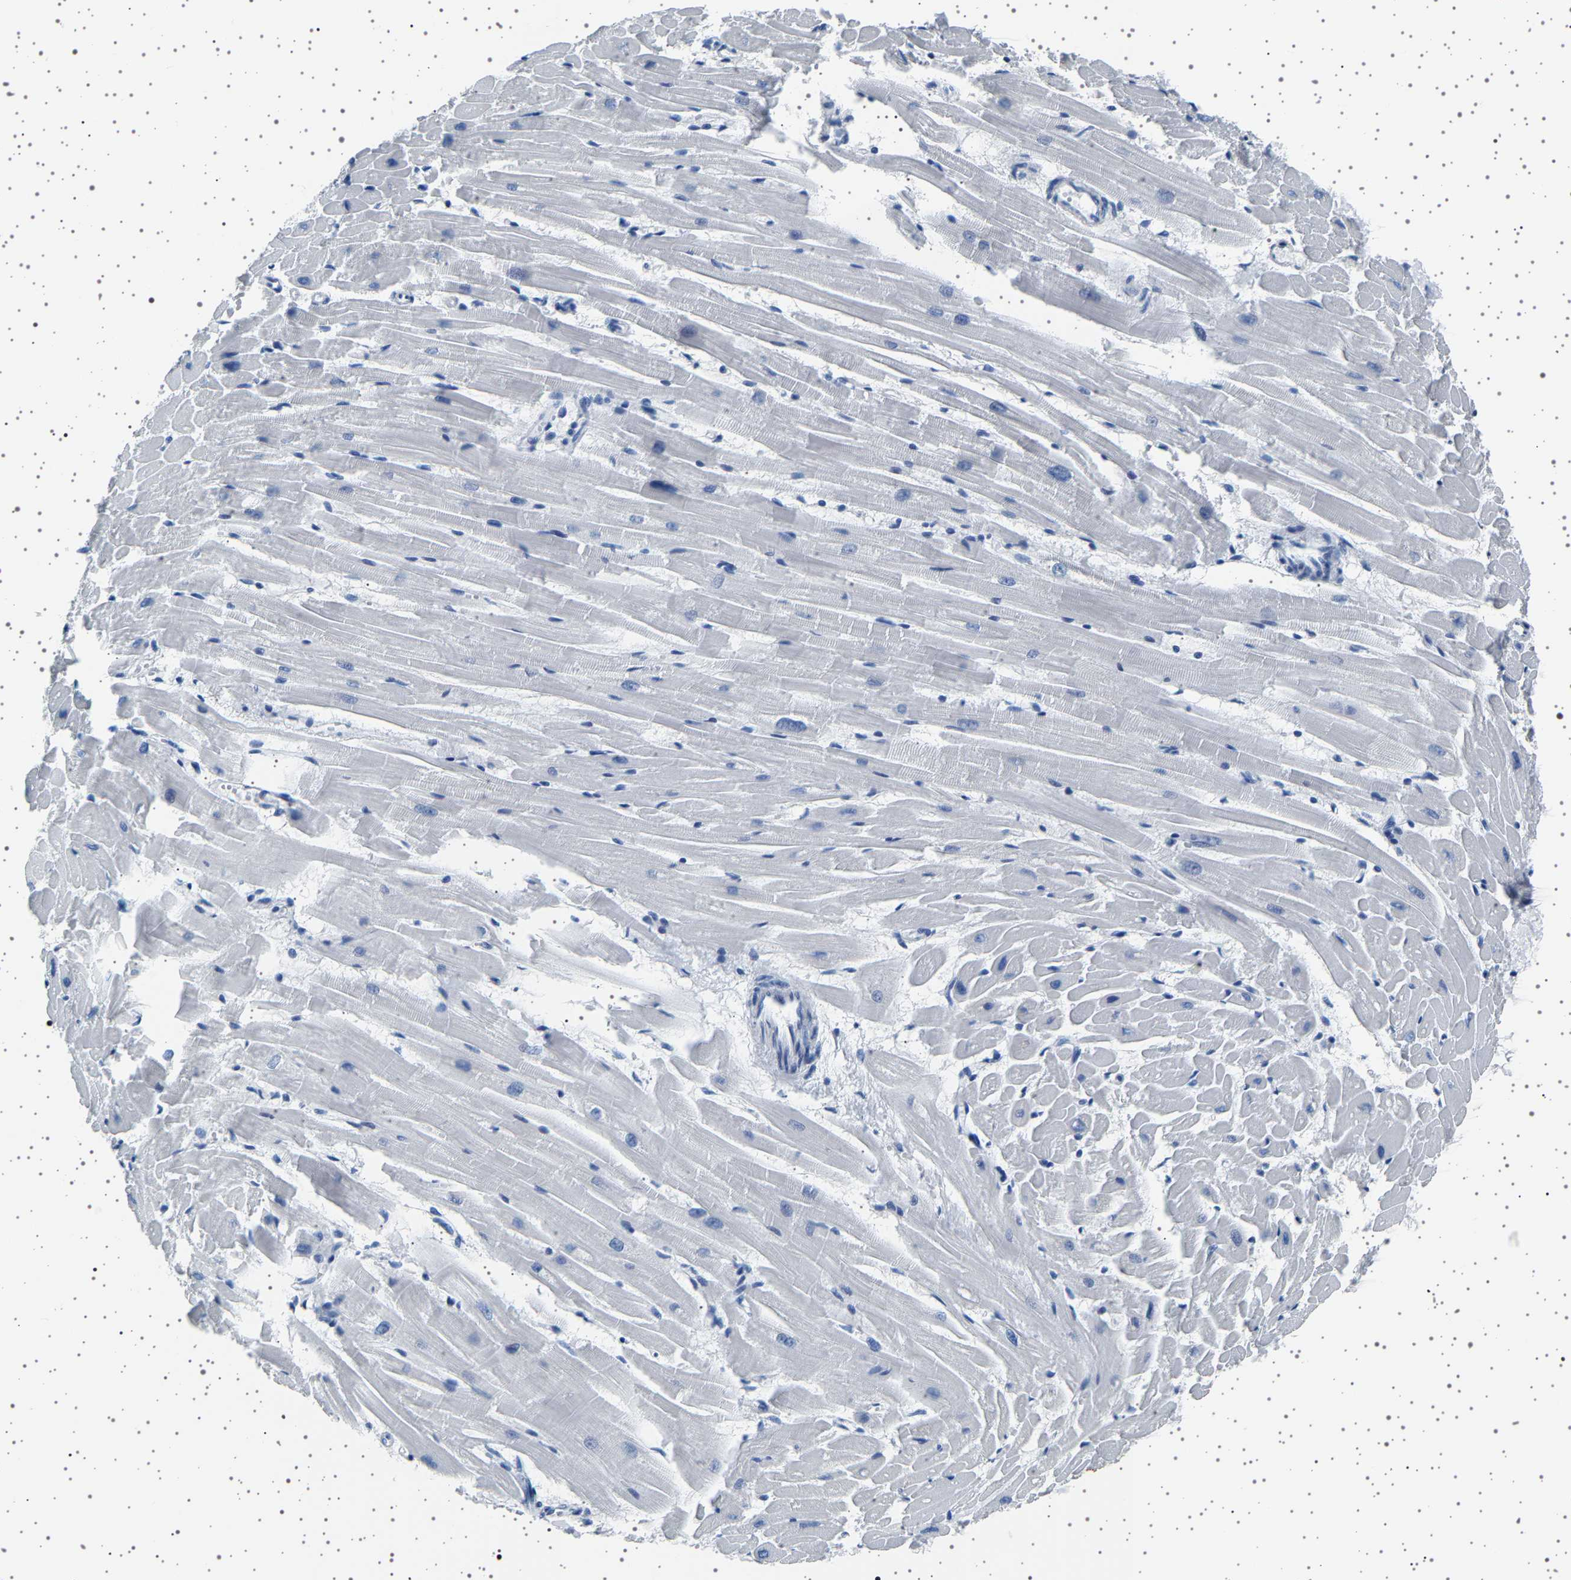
{"staining": {"intensity": "negative", "quantity": "none", "location": "none"}, "tissue": "heart muscle", "cell_type": "Cardiomyocytes", "image_type": "normal", "snomed": [{"axis": "morphology", "description": "Normal tissue, NOS"}, {"axis": "topography", "description": "Heart"}], "caption": "The image shows no significant staining in cardiomyocytes of heart muscle. The staining was performed using DAB to visualize the protein expression in brown, while the nuclei were stained in blue with hematoxylin (Magnification: 20x).", "gene": "TFF3", "patient": {"sex": "female", "age": 19}}